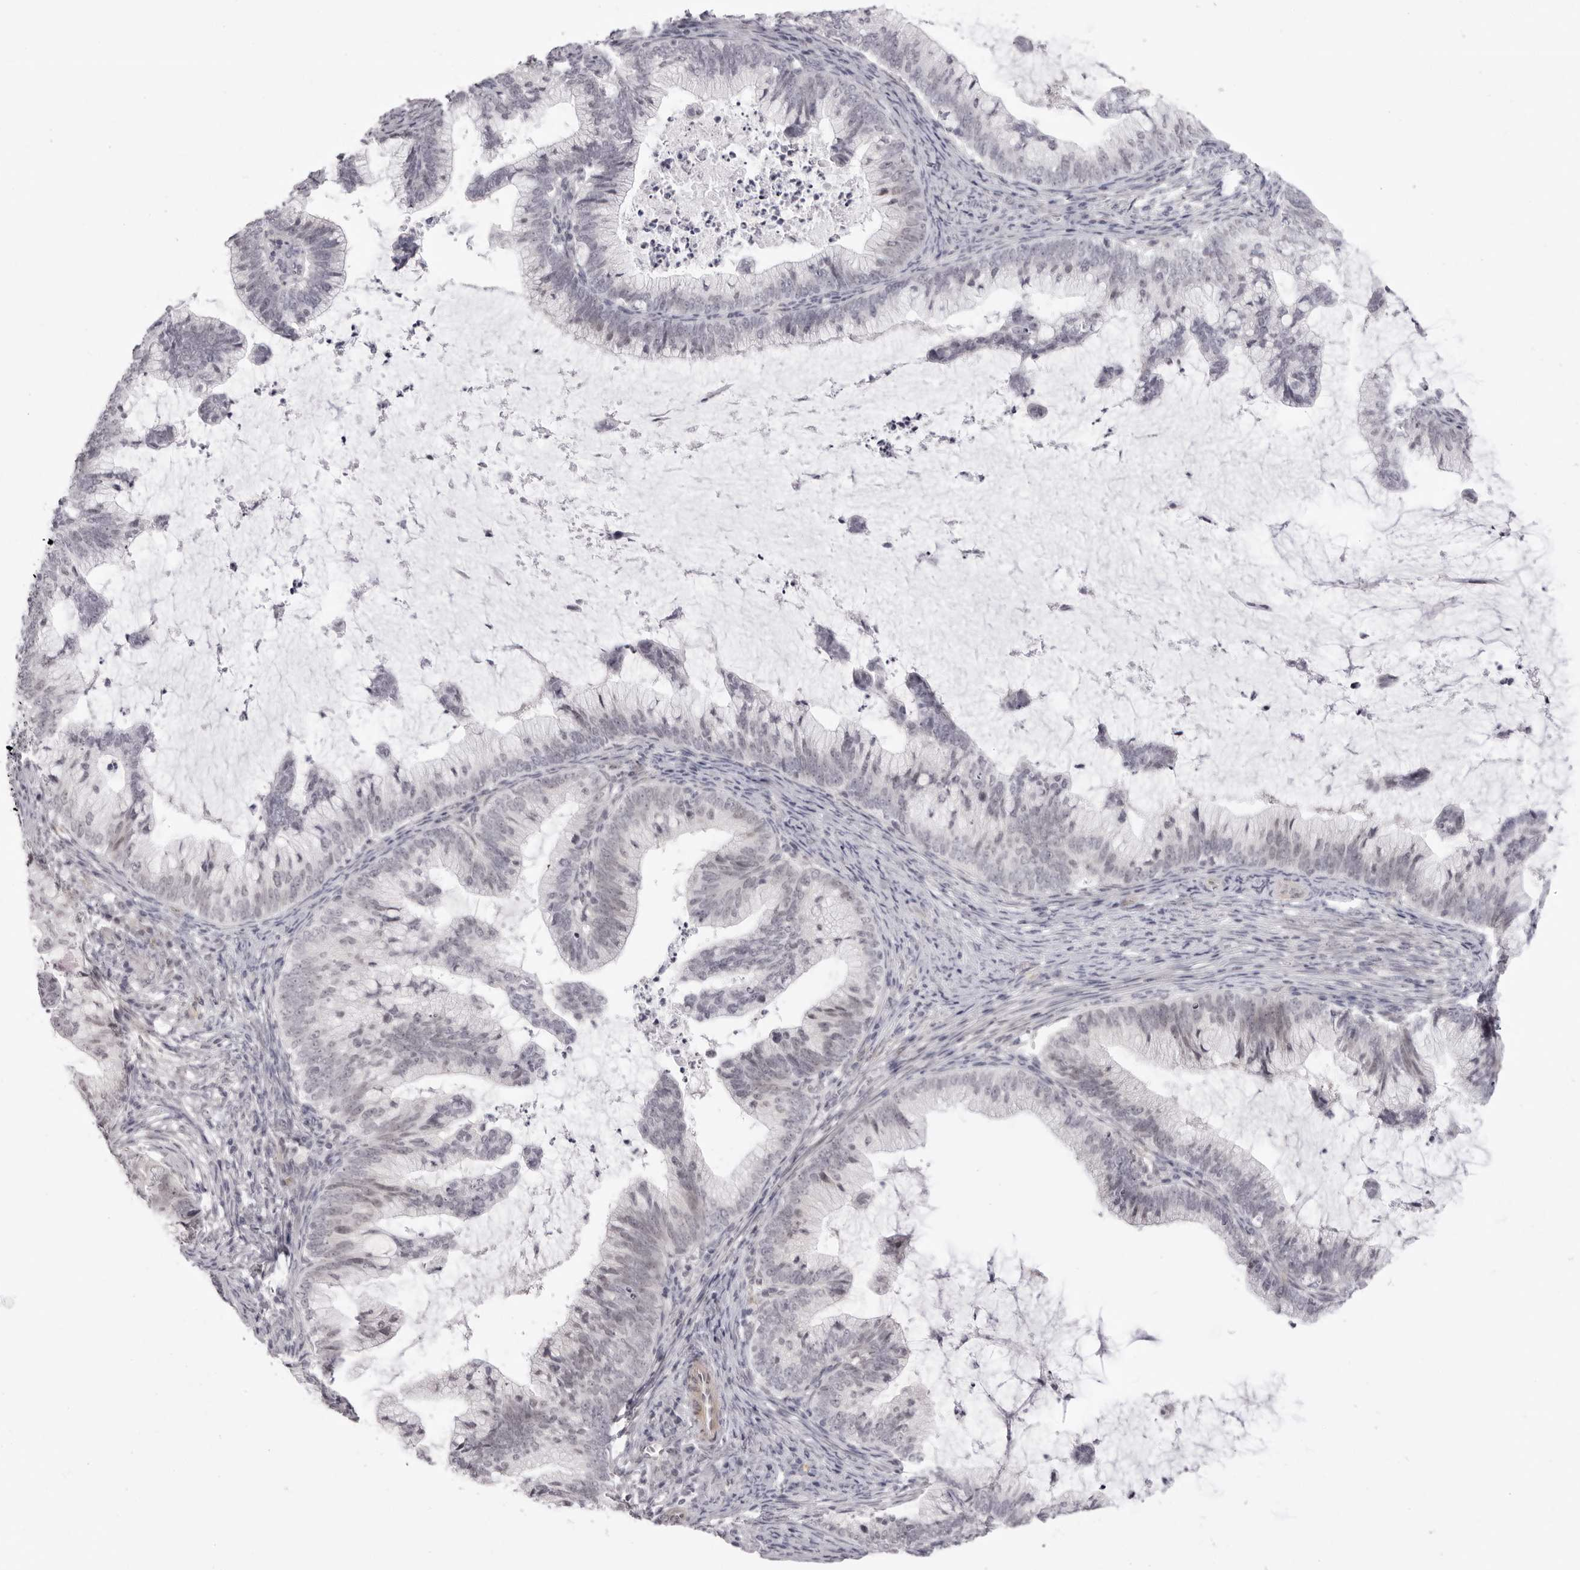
{"staining": {"intensity": "negative", "quantity": "none", "location": "none"}, "tissue": "cervical cancer", "cell_type": "Tumor cells", "image_type": "cancer", "snomed": [{"axis": "morphology", "description": "Adenocarcinoma, NOS"}, {"axis": "topography", "description": "Cervix"}], "caption": "Tumor cells show no significant staining in cervical adenocarcinoma.", "gene": "SUGCT", "patient": {"sex": "female", "age": 36}}